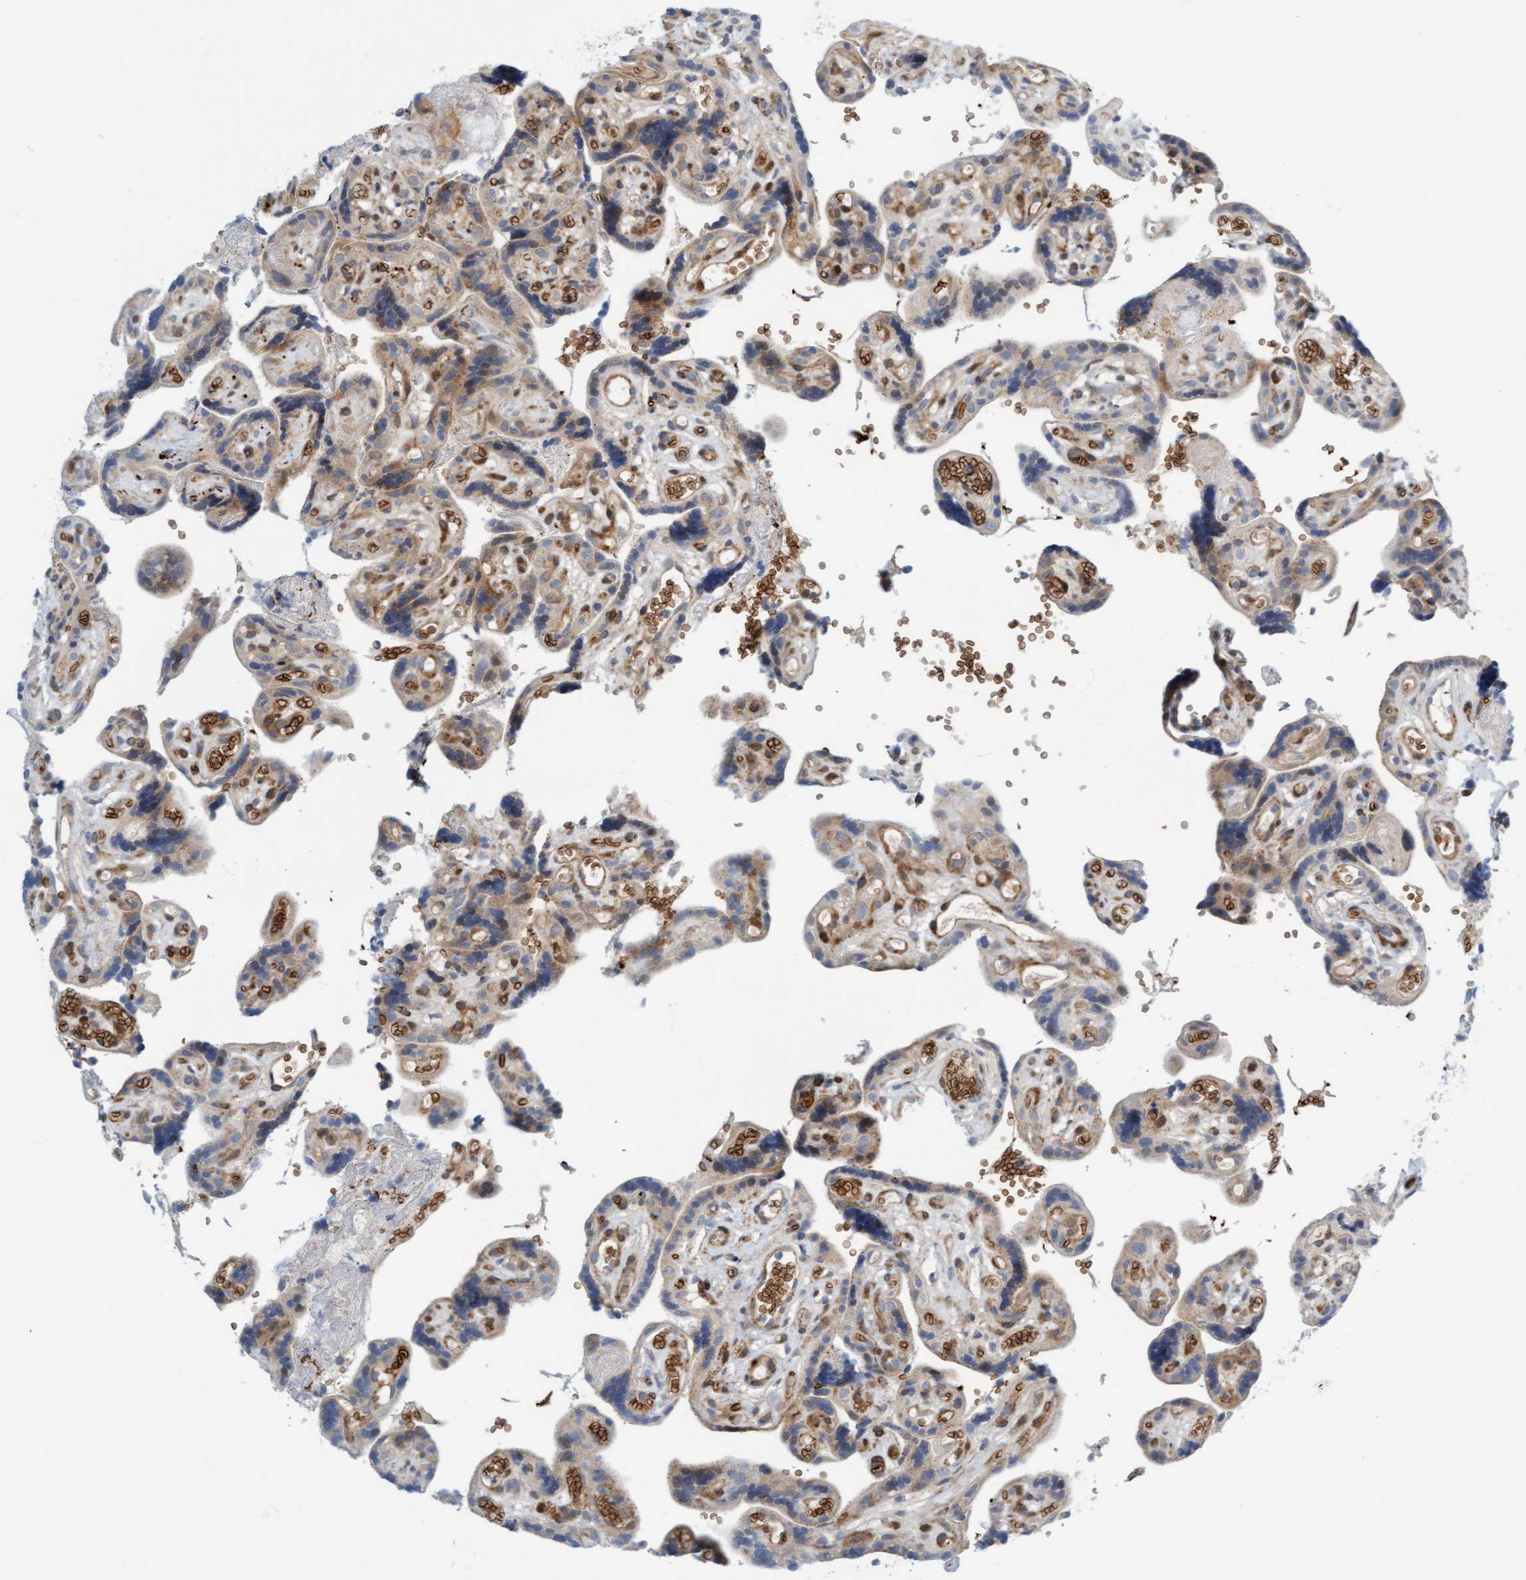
{"staining": {"intensity": "strong", "quantity": ">75%", "location": "cytoplasmic/membranous"}, "tissue": "placenta", "cell_type": "Decidual cells", "image_type": "normal", "snomed": [{"axis": "morphology", "description": "Normal tissue, NOS"}, {"axis": "topography", "description": "Placenta"}], "caption": "The histopathology image displays a brown stain indicating the presence of a protein in the cytoplasmic/membranous of decidual cells in placenta. (DAB (3,3'-diaminobenzidine) IHC, brown staining for protein, blue staining for nuclei).", "gene": "EIF4EBP1", "patient": {"sex": "female", "age": 30}}